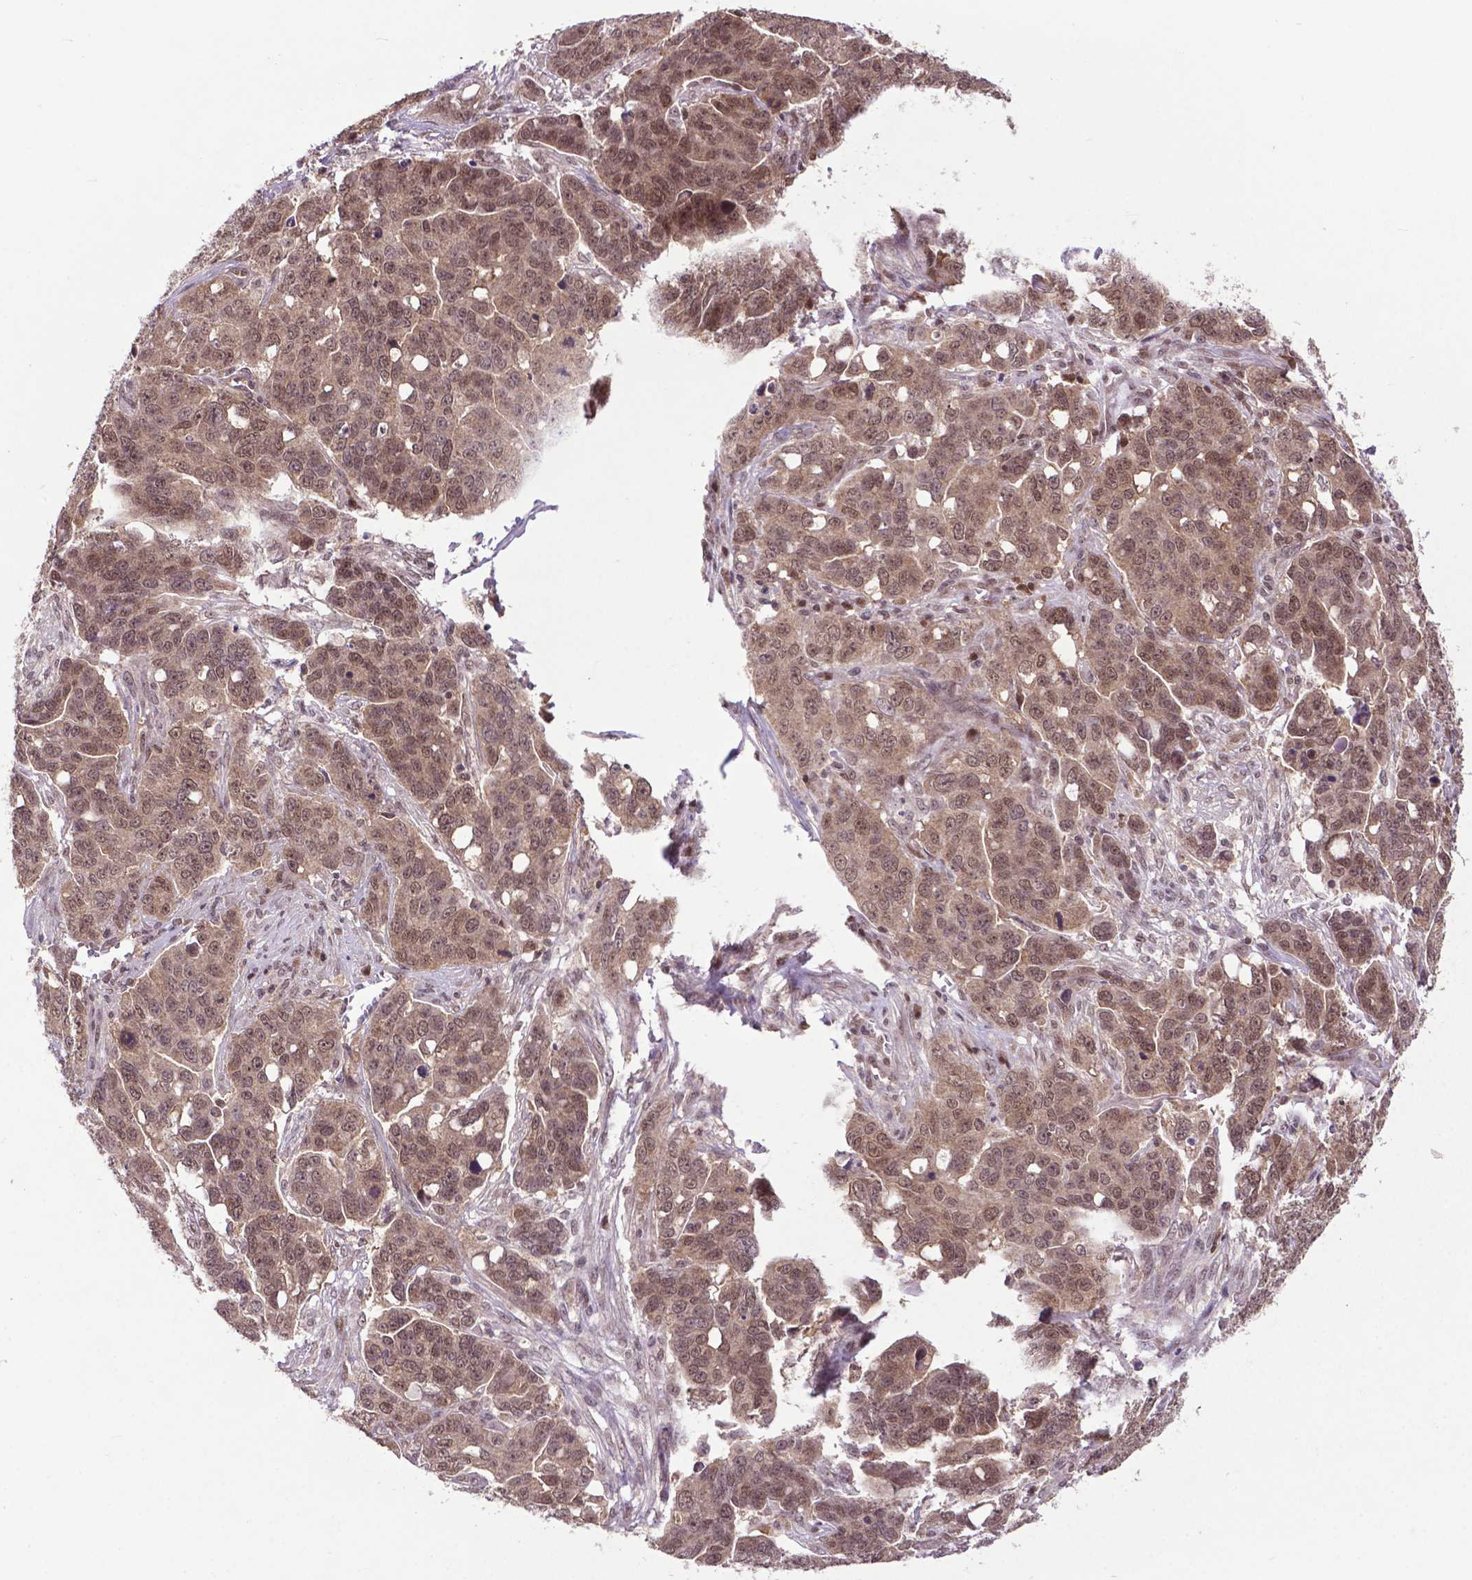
{"staining": {"intensity": "moderate", "quantity": ">75%", "location": "cytoplasmic/membranous,nuclear"}, "tissue": "ovarian cancer", "cell_type": "Tumor cells", "image_type": "cancer", "snomed": [{"axis": "morphology", "description": "Carcinoma, endometroid"}, {"axis": "topography", "description": "Ovary"}], "caption": "Immunohistochemistry staining of ovarian endometroid carcinoma, which exhibits medium levels of moderate cytoplasmic/membranous and nuclear expression in about >75% of tumor cells indicating moderate cytoplasmic/membranous and nuclear protein staining. The staining was performed using DAB (brown) for protein detection and nuclei were counterstained in hematoxylin (blue).", "gene": "FAF1", "patient": {"sex": "female", "age": 78}}